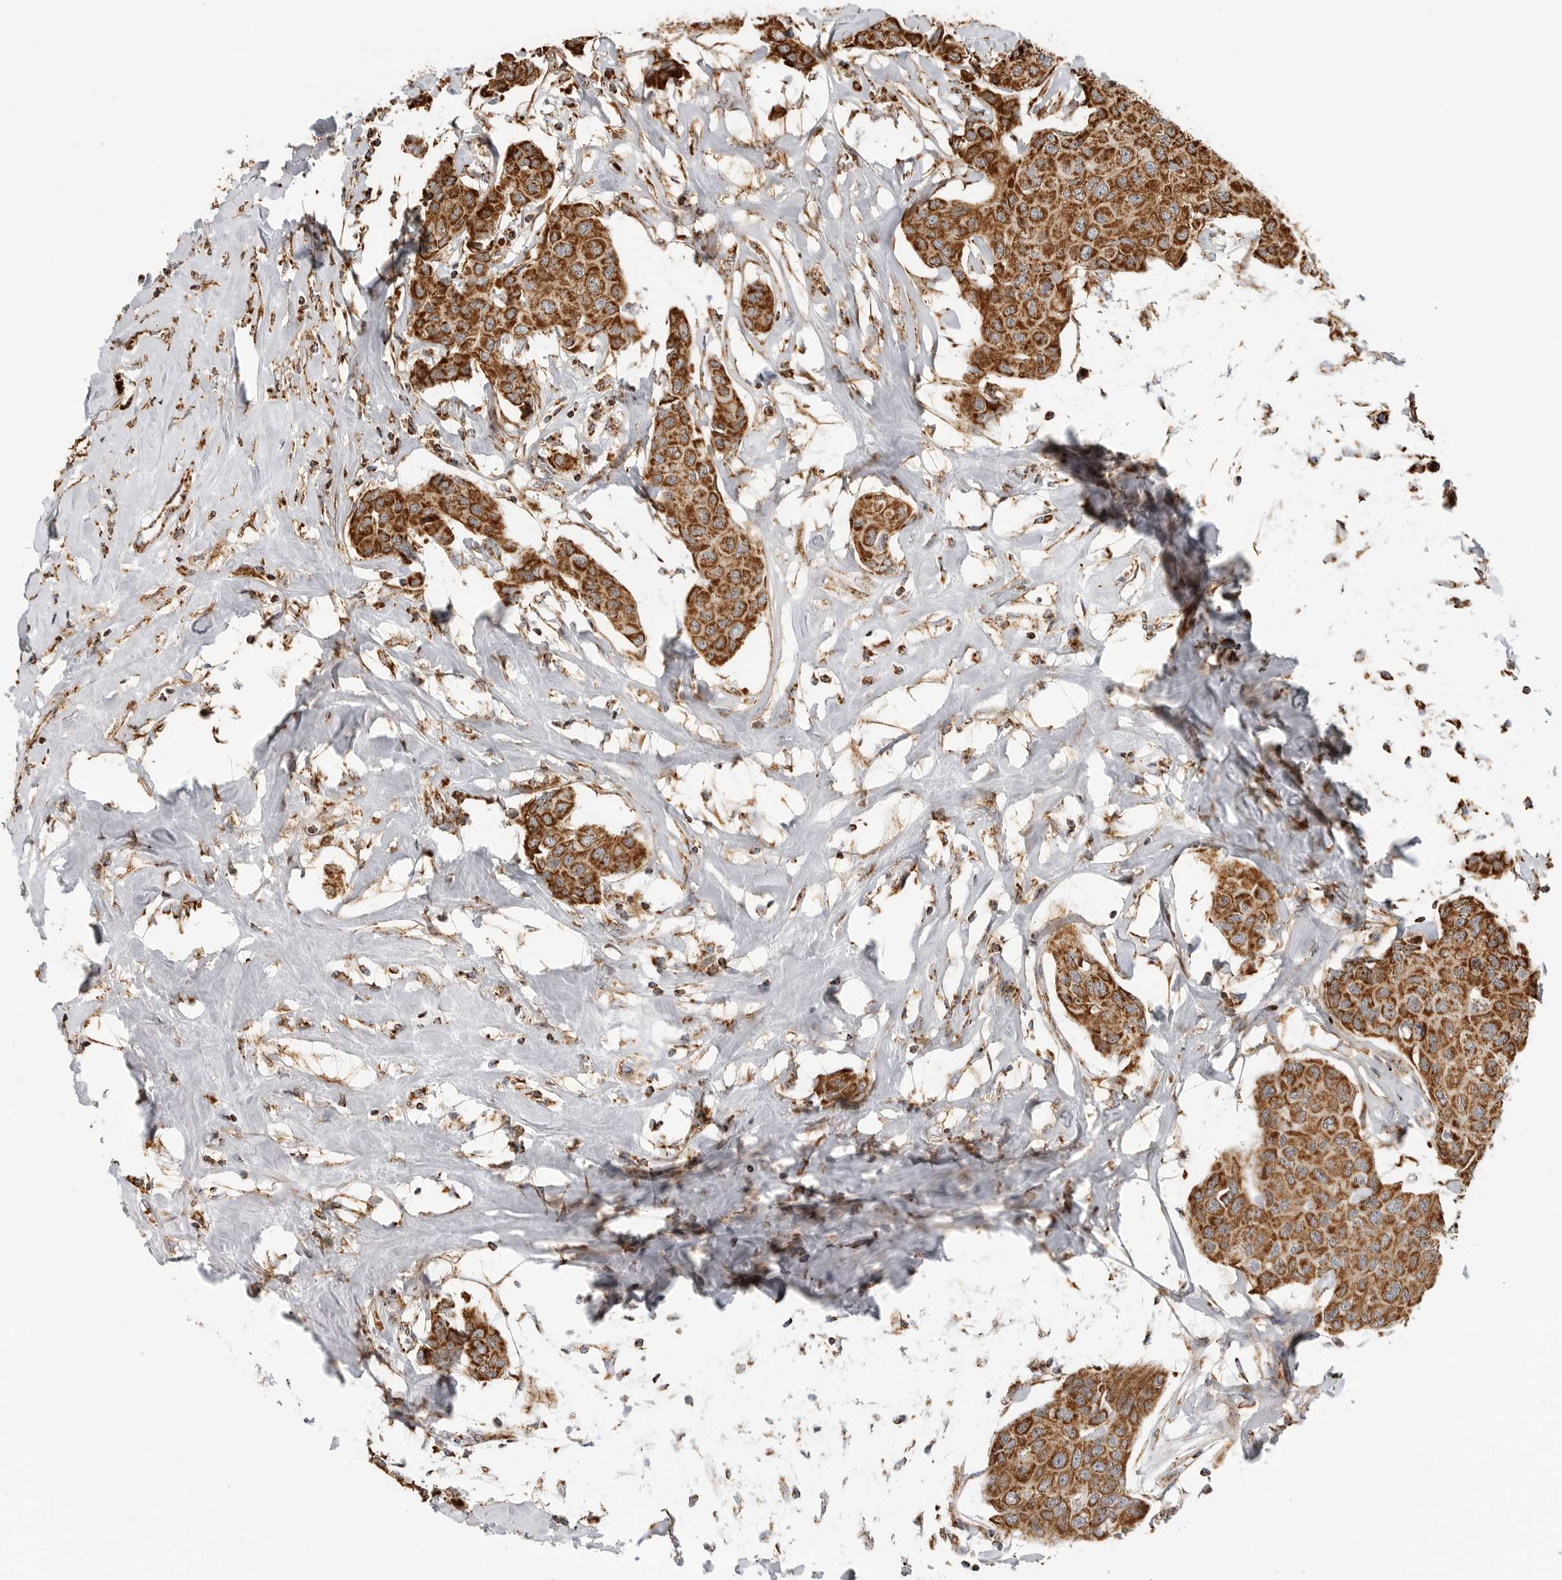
{"staining": {"intensity": "strong", "quantity": ">75%", "location": "cytoplasmic/membranous"}, "tissue": "breast cancer", "cell_type": "Tumor cells", "image_type": "cancer", "snomed": [{"axis": "morphology", "description": "Duct carcinoma"}, {"axis": "topography", "description": "Breast"}], "caption": "A photomicrograph showing strong cytoplasmic/membranous staining in approximately >75% of tumor cells in invasive ductal carcinoma (breast), as visualized by brown immunohistochemical staining.", "gene": "BMP2K", "patient": {"sex": "female", "age": 80}}